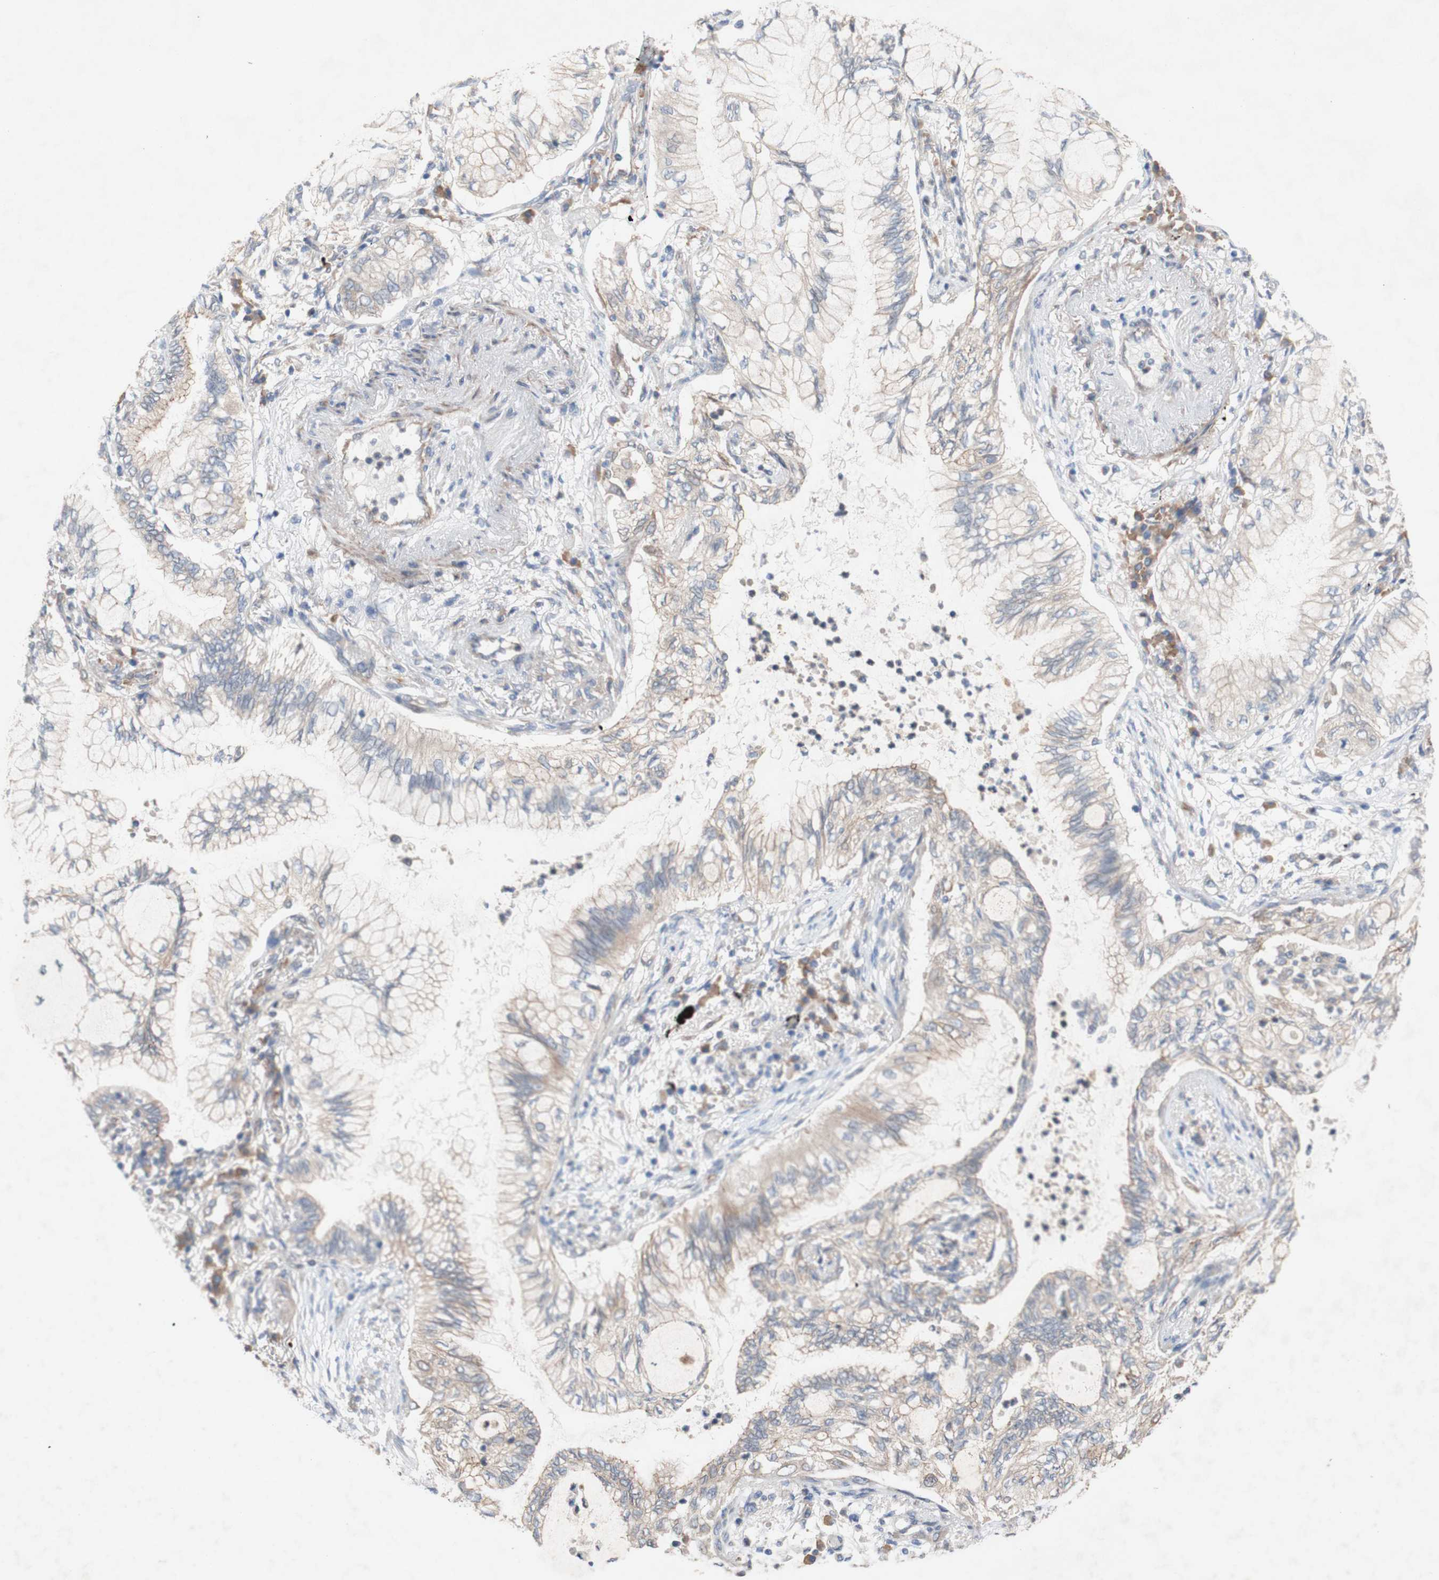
{"staining": {"intensity": "weak", "quantity": ">75%", "location": "cytoplasmic/membranous"}, "tissue": "lung cancer", "cell_type": "Tumor cells", "image_type": "cancer", "snomed": [{"axis": "morphology", "description": "Normal tissue, NOS"}, {"axis": "morphology", "description": "Adenocarcinoma, NOS"}, {"axis": "topography", "description": "Bronchus"}, {"axis": "topography", "description": "Lung"}], "caption": "Protein expression analysis of human lung adenocarcinoma reveals weak cytoplasmic/membranous expression in about >75% of tumor cells. Nuclei are stained in blue.", "gene": "PDGFB", "patient": {"sex": "female", "age": 70}}